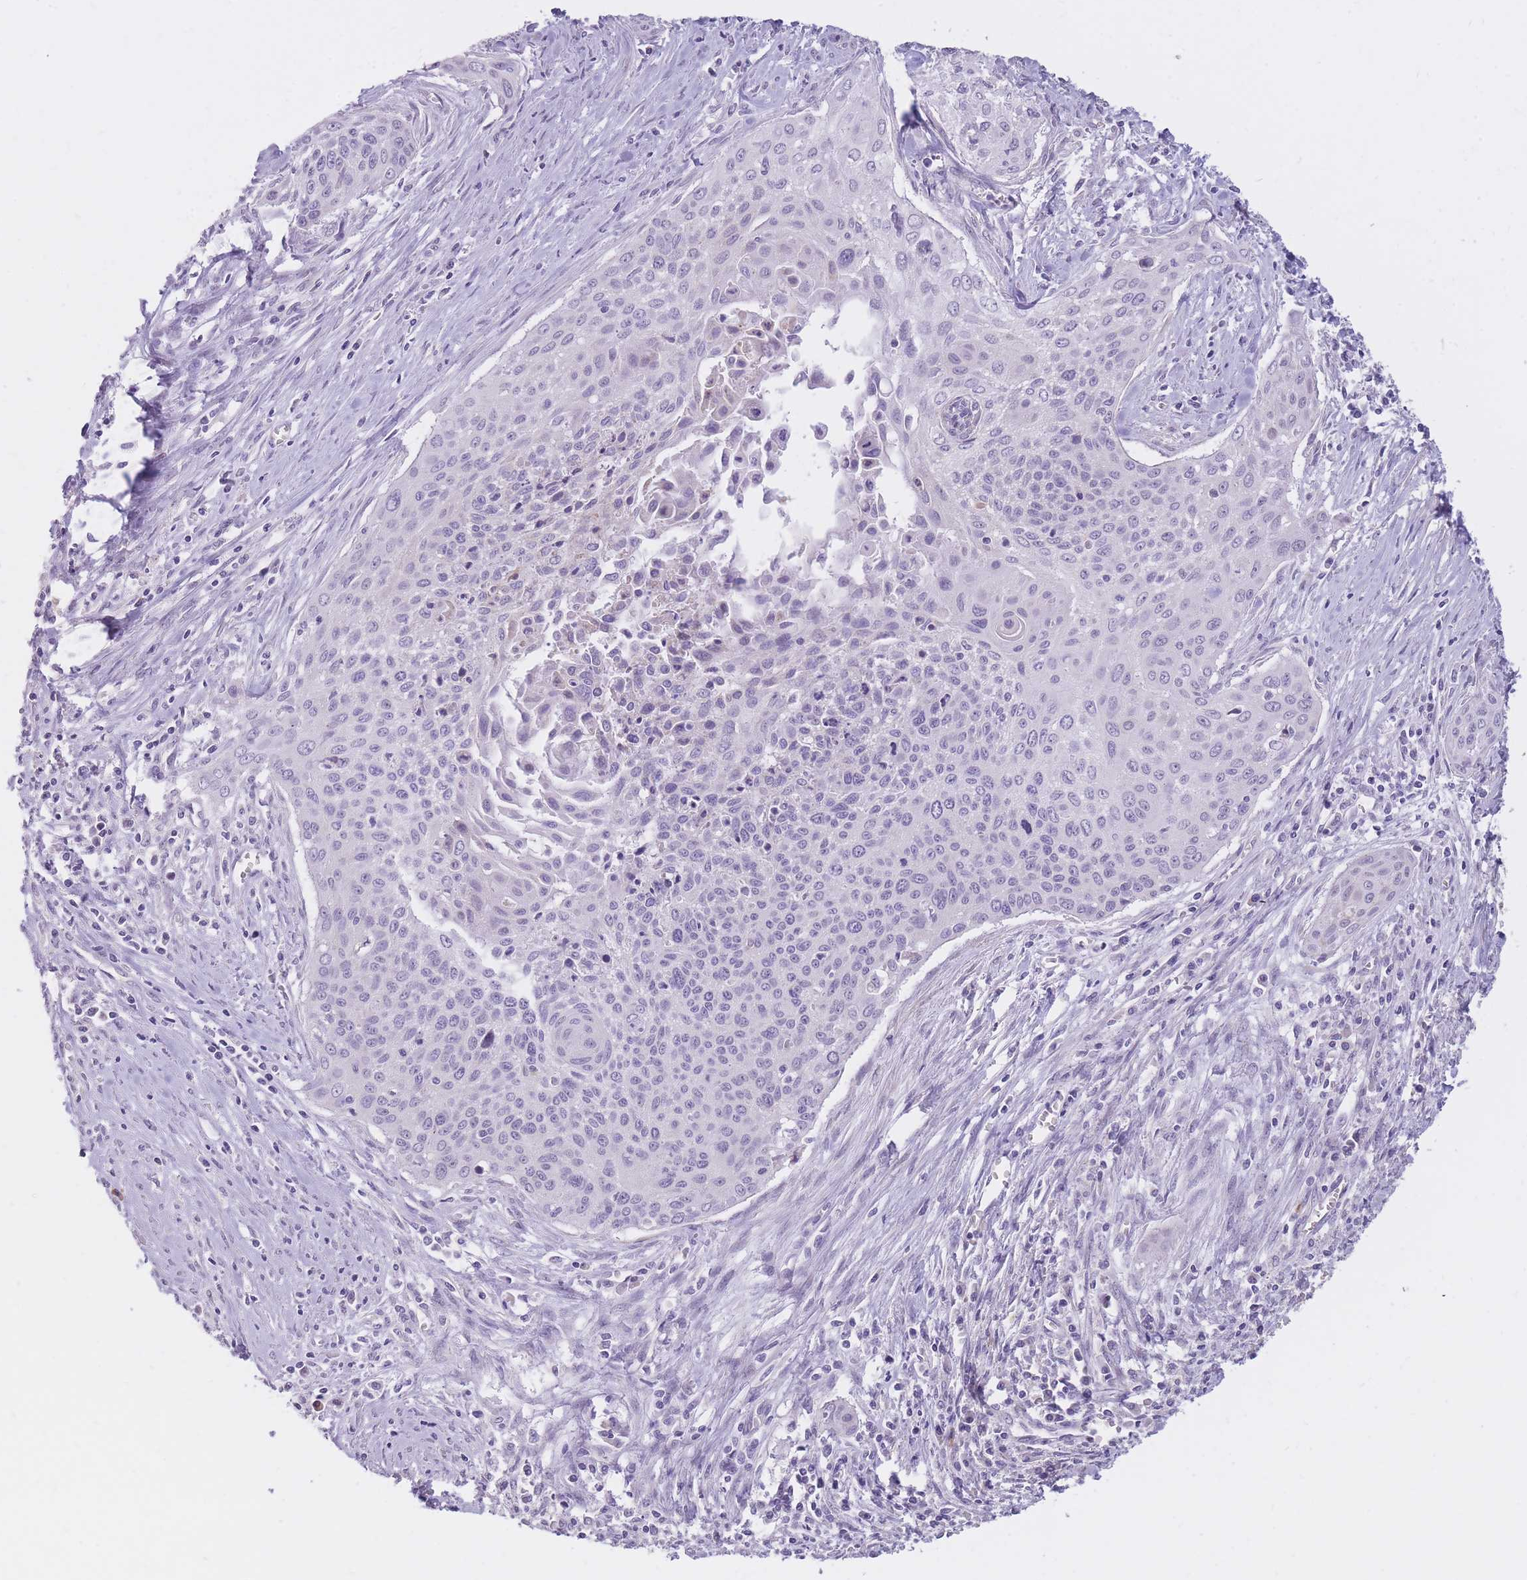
{"staining": {"intensity": "negative", "quantity": "none", "location": "none"}, "tissue": "cervical cancer", "cell_type": "Tumor cells", "image_type": "cancer", "snomed": [{"axis": "morphology", "description": "Squamous cell carcinoma, NOS"}, {"axis": "topography", "description": "Cervix"}], "caption": "Tumor cells are negative for brown protein staining in squamous cell carcinoma (cervical).", "gene": "RNF170", "patient": {"sex": "female", "age": 55}}